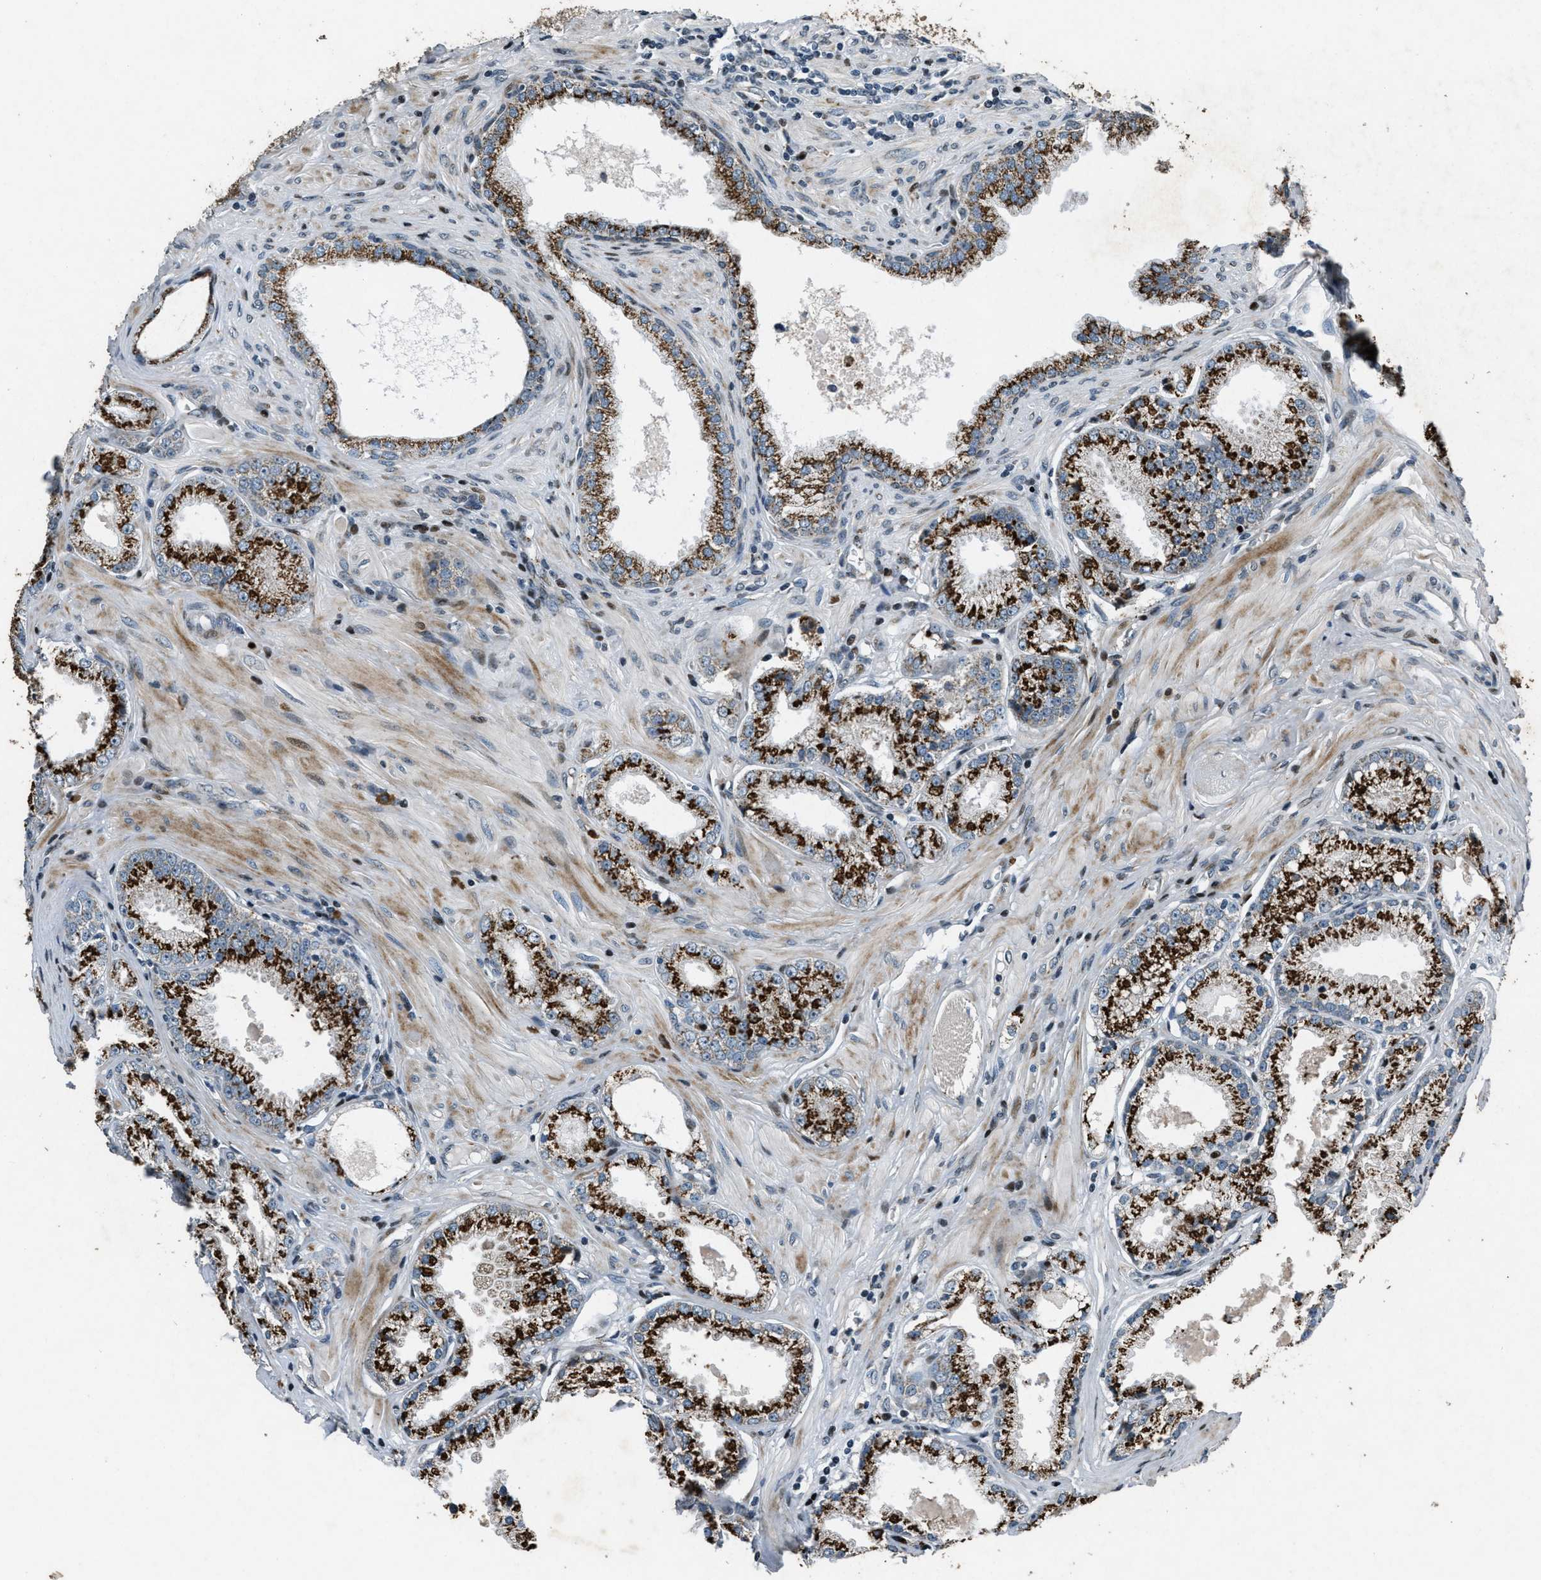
{"staining": {"intensity": "strong", "quantity": ">75%", "location": "cytoplasmic/membranous"}, "tissue": "prostate cancer", "cell_type": "Tumor cells", "image_type": "cancer", "snomed": [{"axis": "morphology", "description": "Adenocarcinoma, Low grade"}, {"axis": "topography", "description": "Prostate"}], "caption": "A brown stain shows strong cytoplasmic/membranous staining of a protein in human prostate cancer tumor cells.", "gene": "GPC6", "patient": {"sex": "male", "age": 57}}